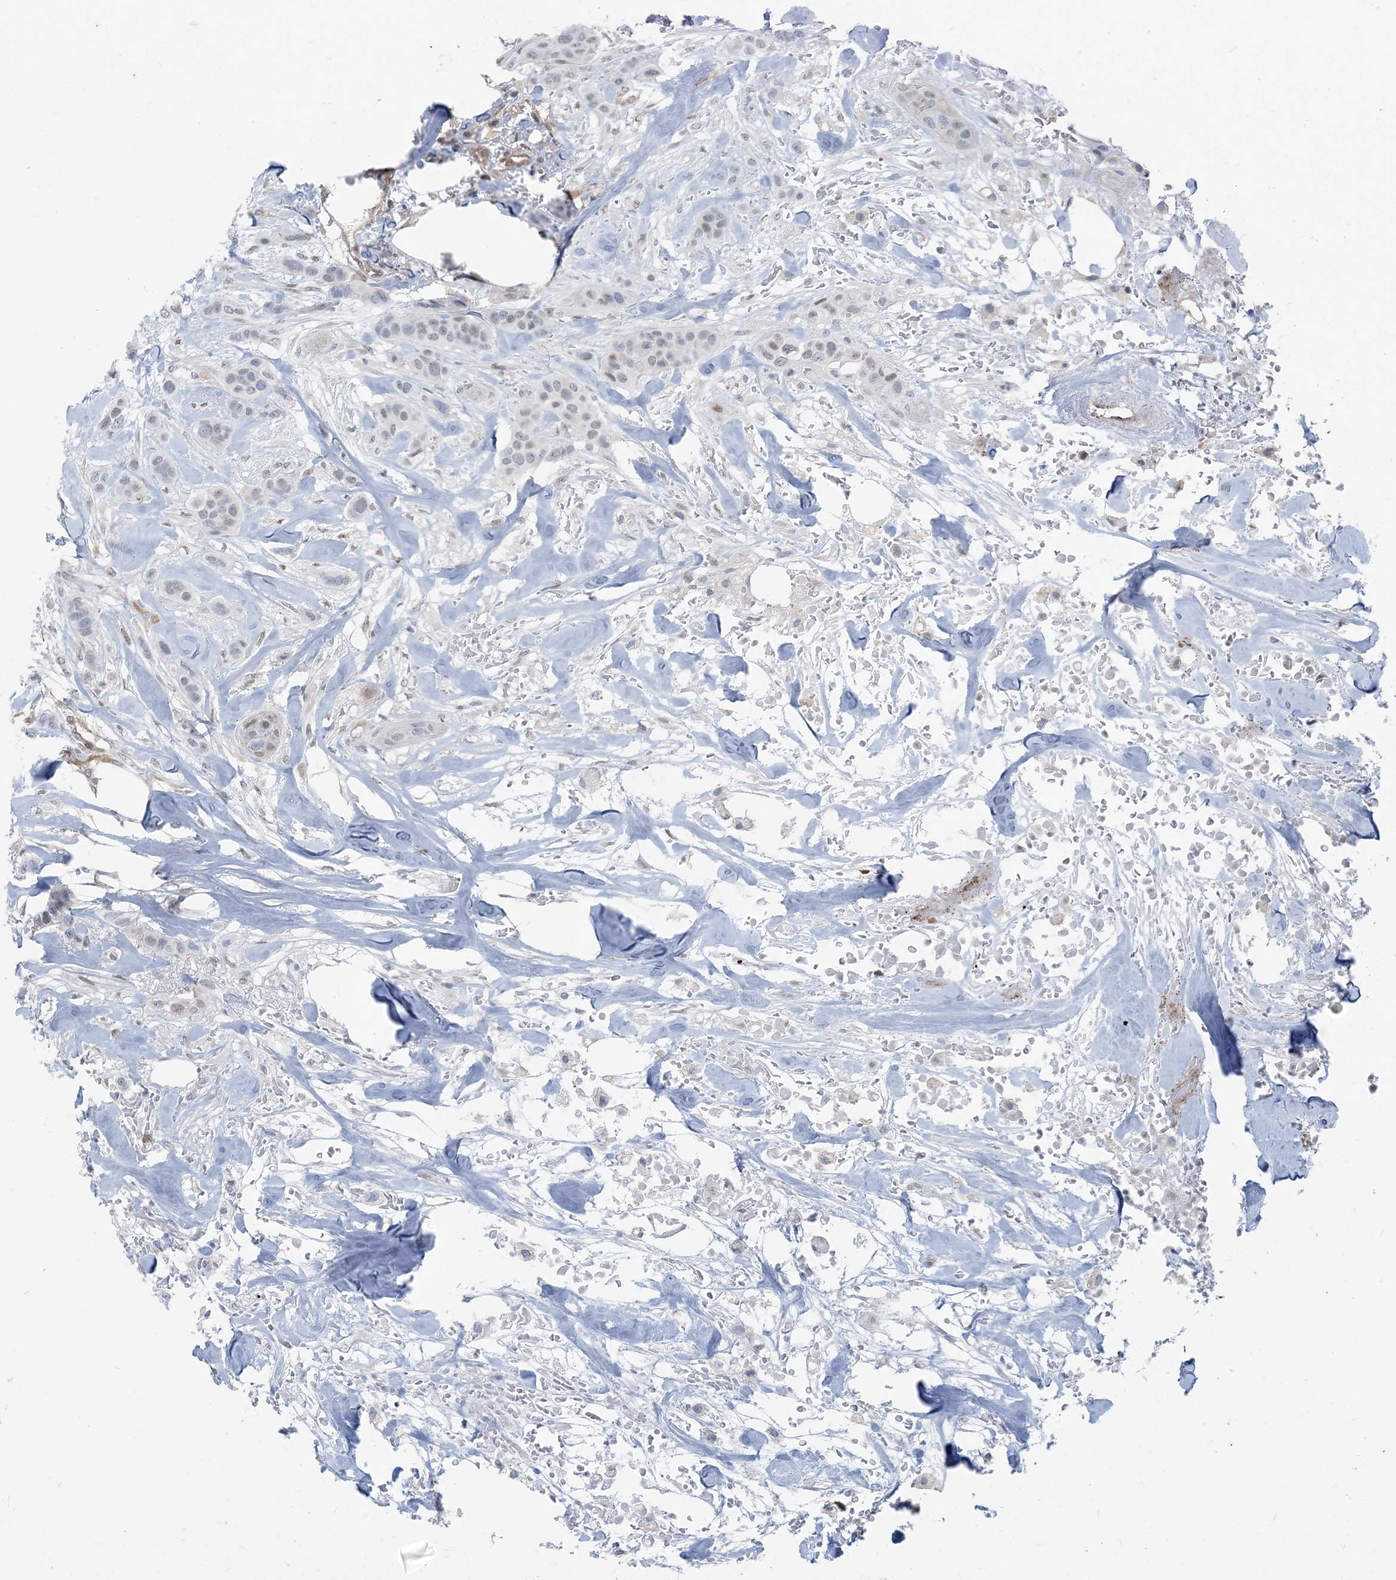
{"staining": {"intensity": "weak", "quantity": "<25%", "location": "nuclear"}, "tissue": "breast cancer", "cell_type": "Tumor cells", "image_type": "cancer", "snomed": [{"axis": "morphology", "description": "Lobular carcinoma"}, {"axis": "topography", "description": "Breast"}], "caption": "IHC photomicrograph of neoplastic tissue: human breast cancer (lobular carcinoma) stained with DAB (3,3'-diaminobenzidine) exhibits no significant protein positivity in tumor cells.", "gene": "ZC3H12A", "patient": {"sex": "female", "age": 51}}